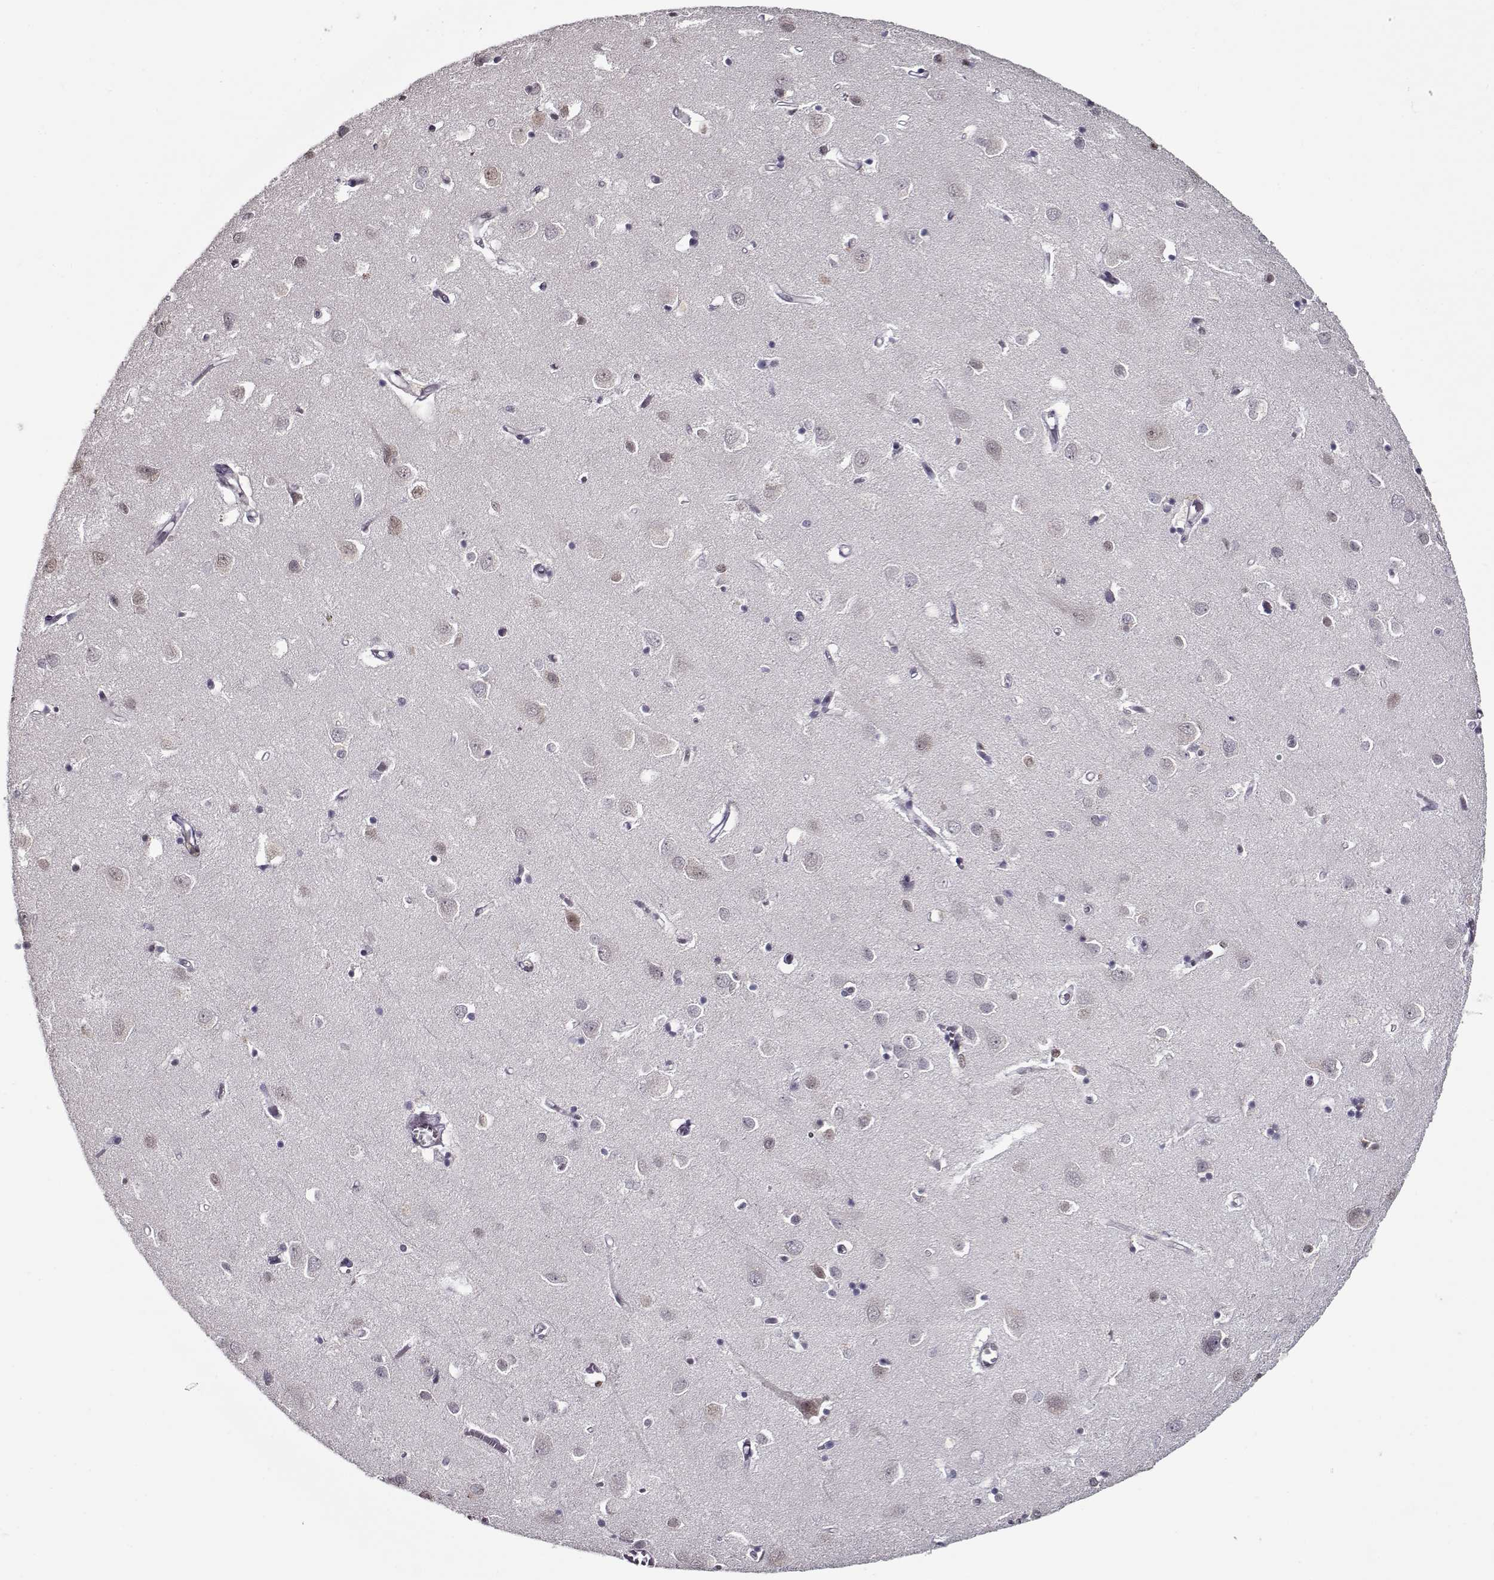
{"staining": {"intensity": "negative", "quantity": "none", "location": "none"}, "tissue": "cerebral cortex", "cell_type": "Endothelial cells", "image_type": "normal", "snomed": [{"axis": "morphology", "description": "Normal tissue, NOS"}, {"axis": "topography", "description": "Cerebral cortex"}], "caption": "Normal cerebral cortex was stained to show a protein in brown. There is no significant positivity in endothelial cells.", "gene": "PRMT1", "patient": {"sex": "male", "age": 70}}